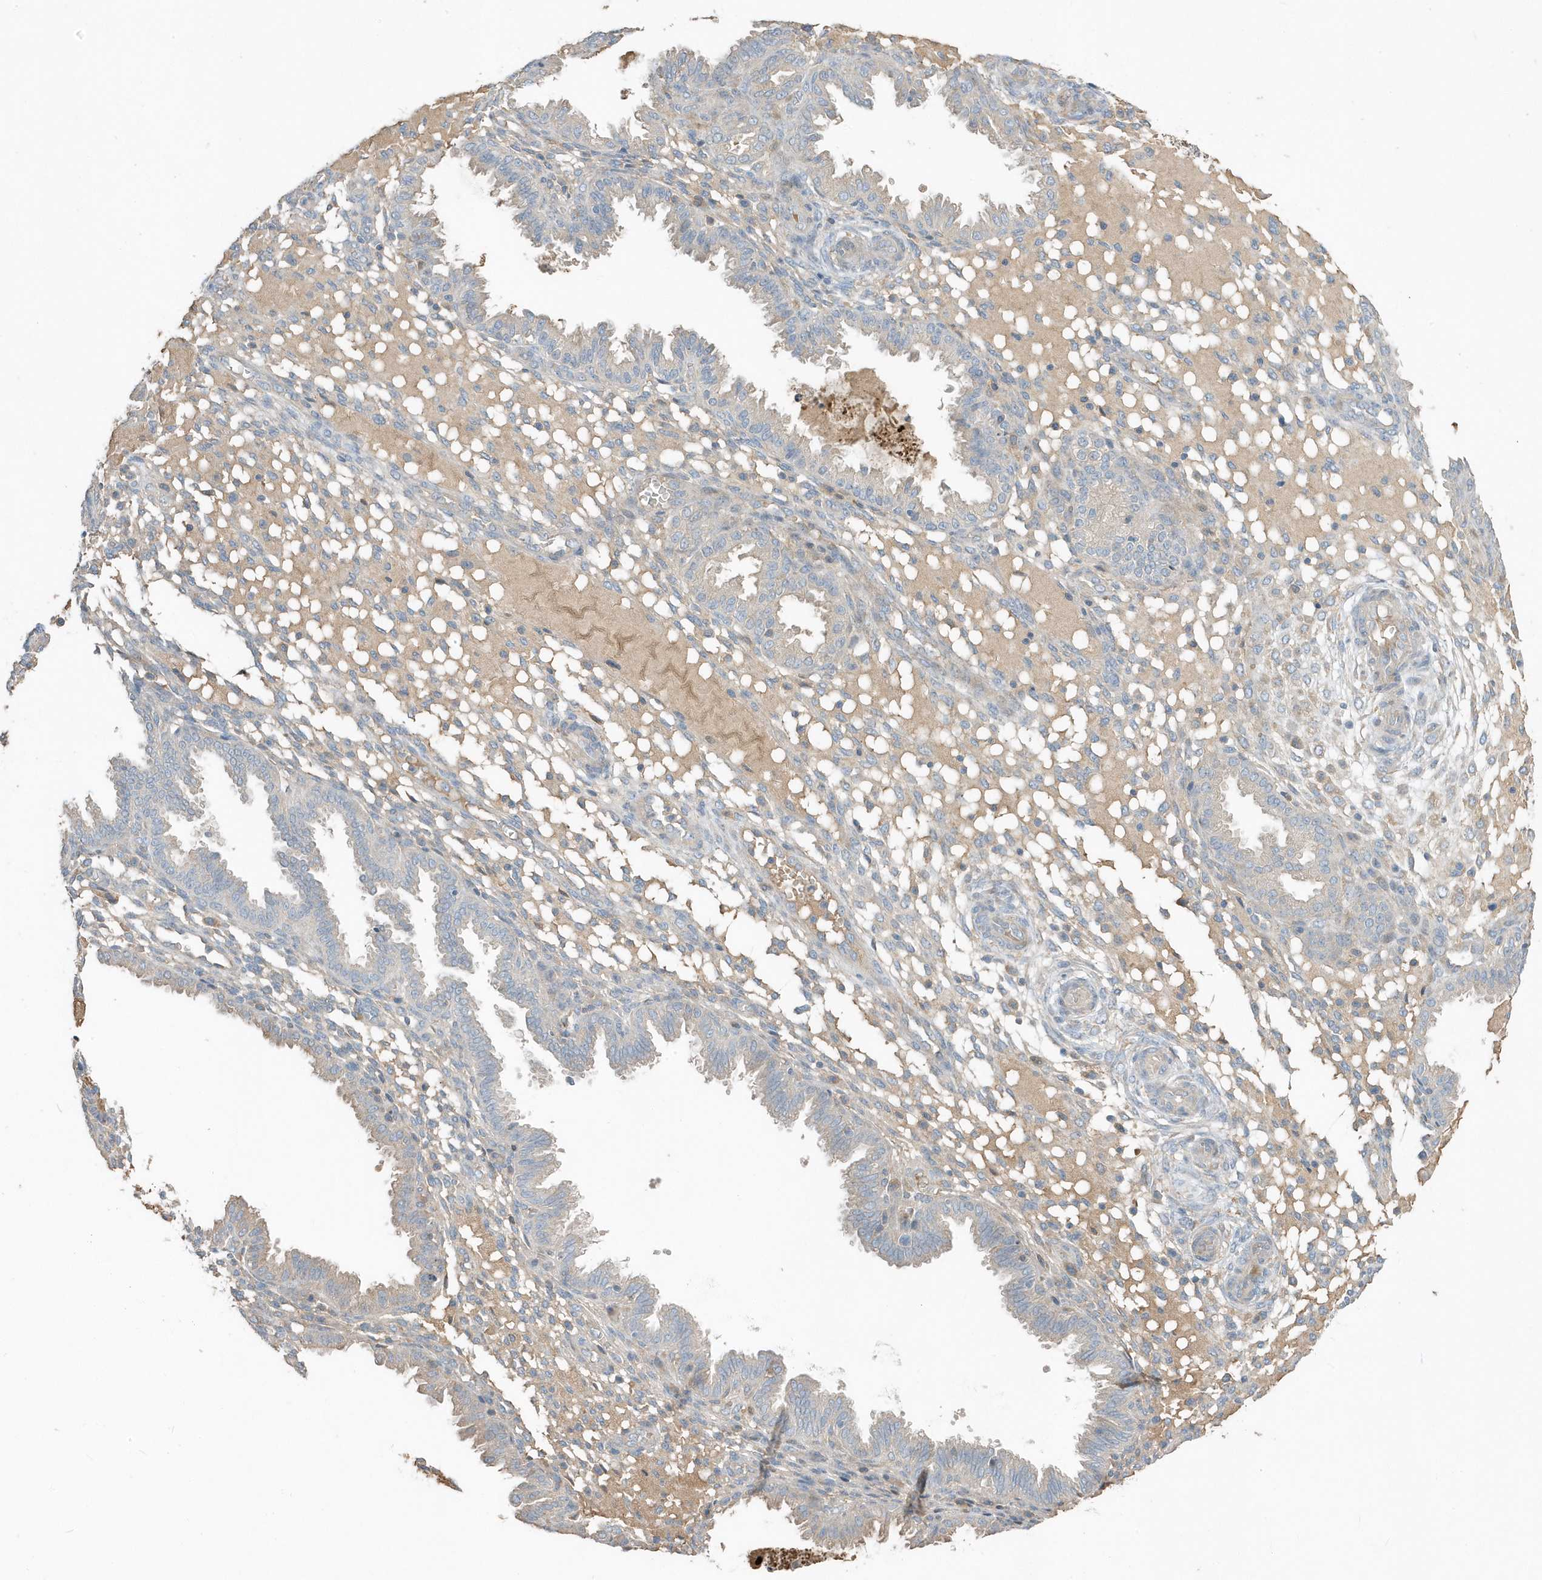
{"staining": {"intensity": "negative", "quantity": "none", "location": "none"}, "tissue": "endometrium", "cell_type": "Cells in endometrial stroma", "image_type": "normal", "snomed": [{"axis": "morphology", "description": "Normal tissue, NOS"}, {"axis": "topography", "description": "Endometrium"}], "caption": "Immunohistochemistry (IHC) micrograph of unremarkable endometrium: human endometrium stained with DAB shows no significant protein expression in cells in endometrial stroma.", "gene": "USP53", "patient": {"sex": "female", "age": 33}}